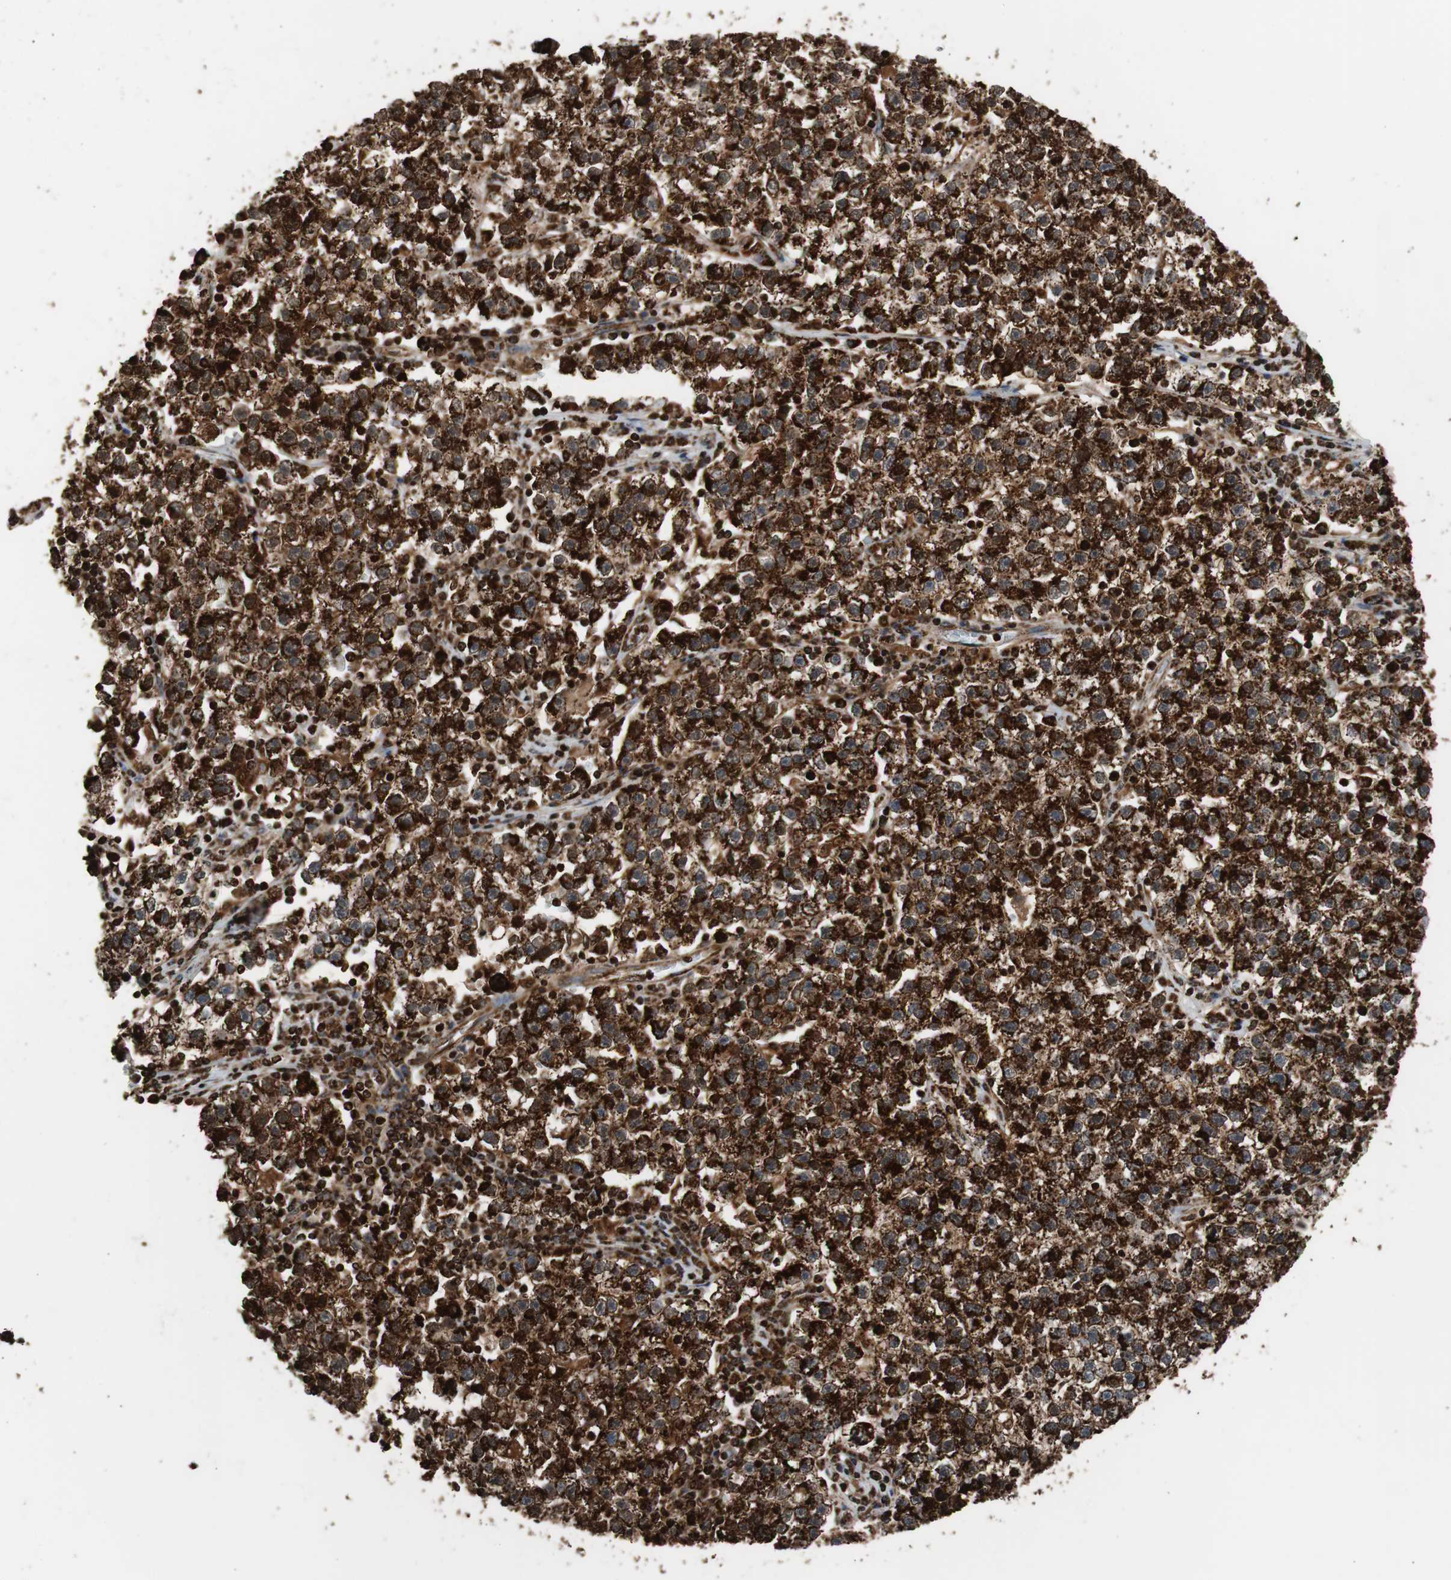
{"staining": {"intensity": "strong", "quantity": ">75%", "location": "cytoplasmic/membranous"}, "tissue": "testis cancer", "cell_type": "Tumor cells", "image_type": "cancer", "snomed": [{"axis": "morphology", "description": "Seminoma, NOS"}, {"axis": "topography", "description": "Testis"}], "caption": "Testis cancer stained for a protein (brown) exhibits strong cytoplasmic/membranous positive expression in approximately >75% of tumor cells.", "gene": "HSPA9", "patient": {"sex": "male", "age": 22}}